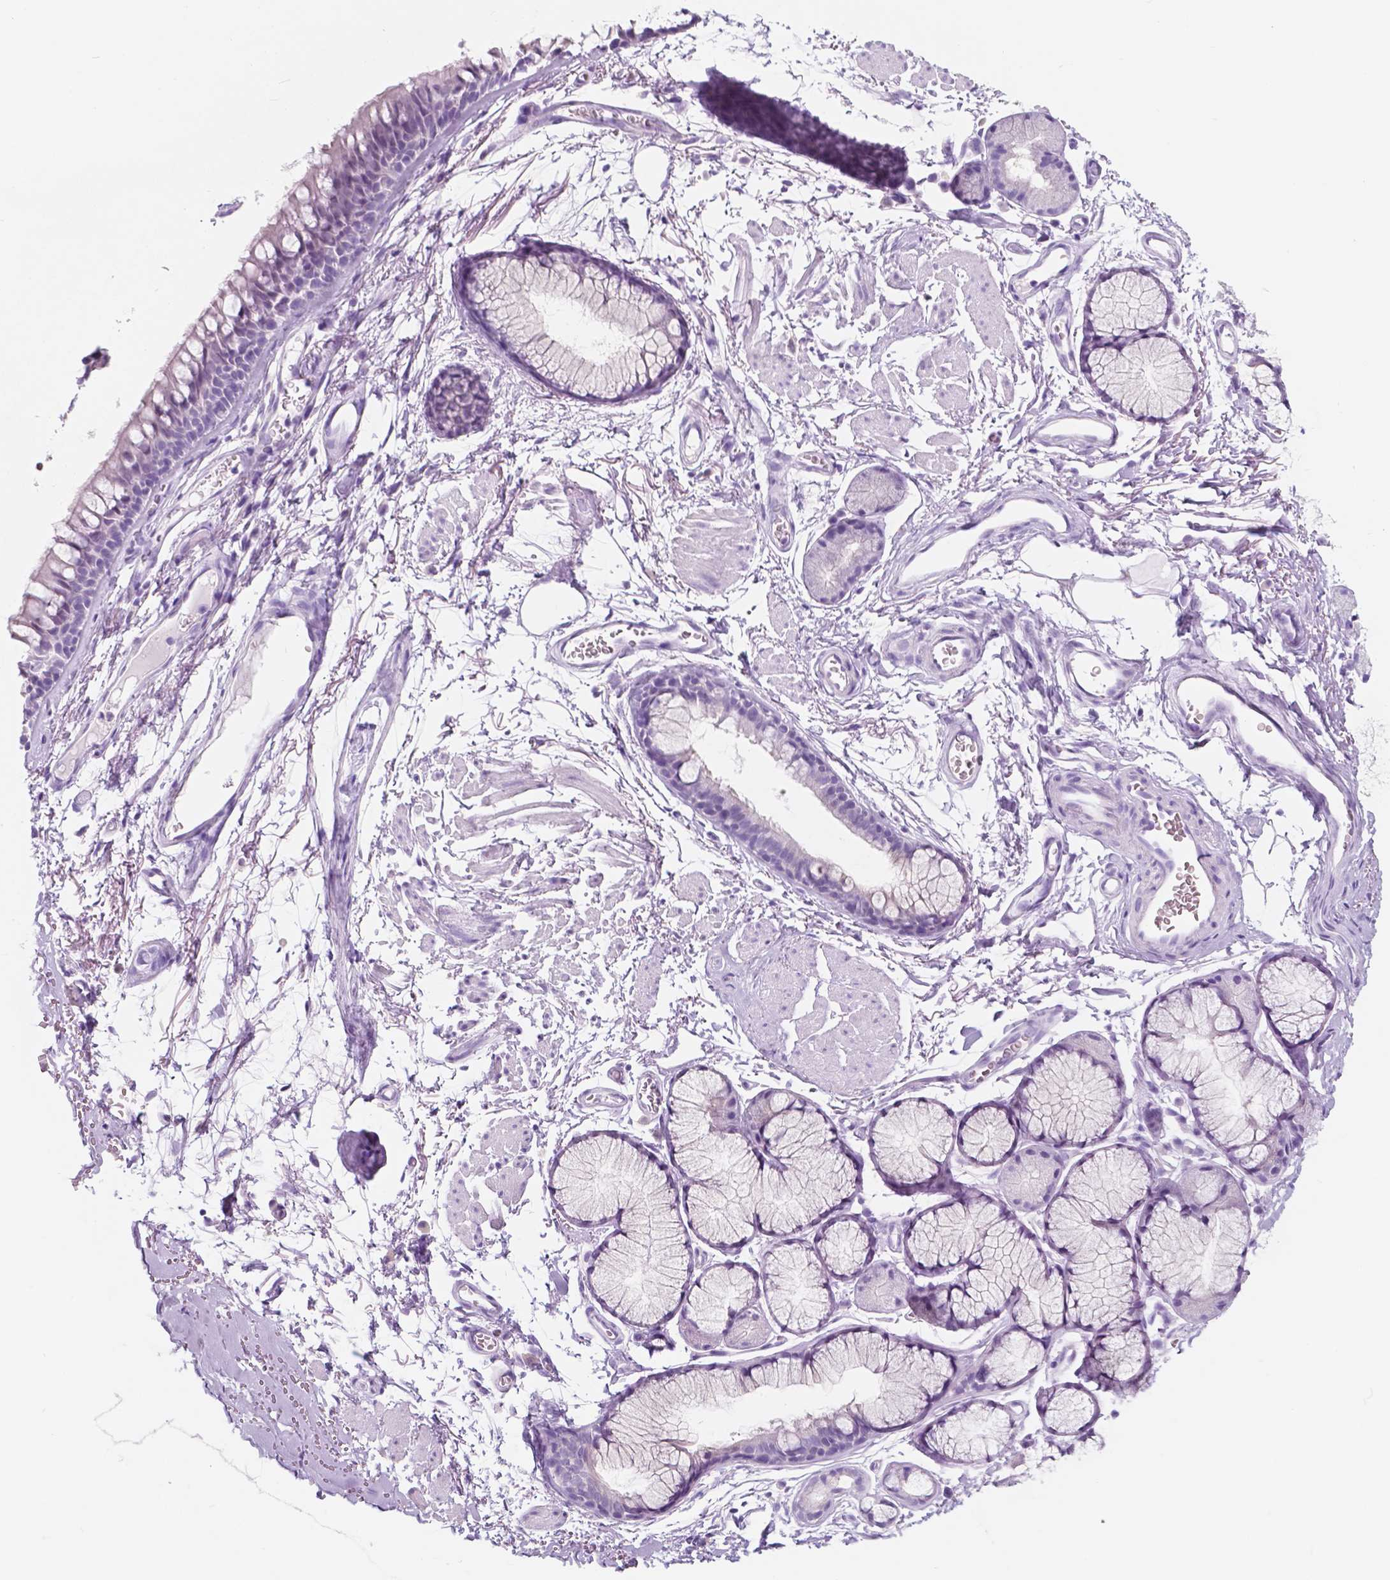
{"staining": {"intensity": "negative", "quantity": "none", "location": "none"}, "tissue": "soft tissue", "cell_type": "Fibroblasts", "image_type": "normal", "snomed": [{"axis": "morphology", "description": "Normal tissue, NOS"}, {"axis": "topography", "description": "Cartilage tissue"}, {"axis": "topography", "description": "Bronchus"}], "caption": "The histopathology image exhibits no significant positivity in fibroblasts of soft tissue.", "gene": "CUZD1", "patient": {"sex": "female", "age": 79}}